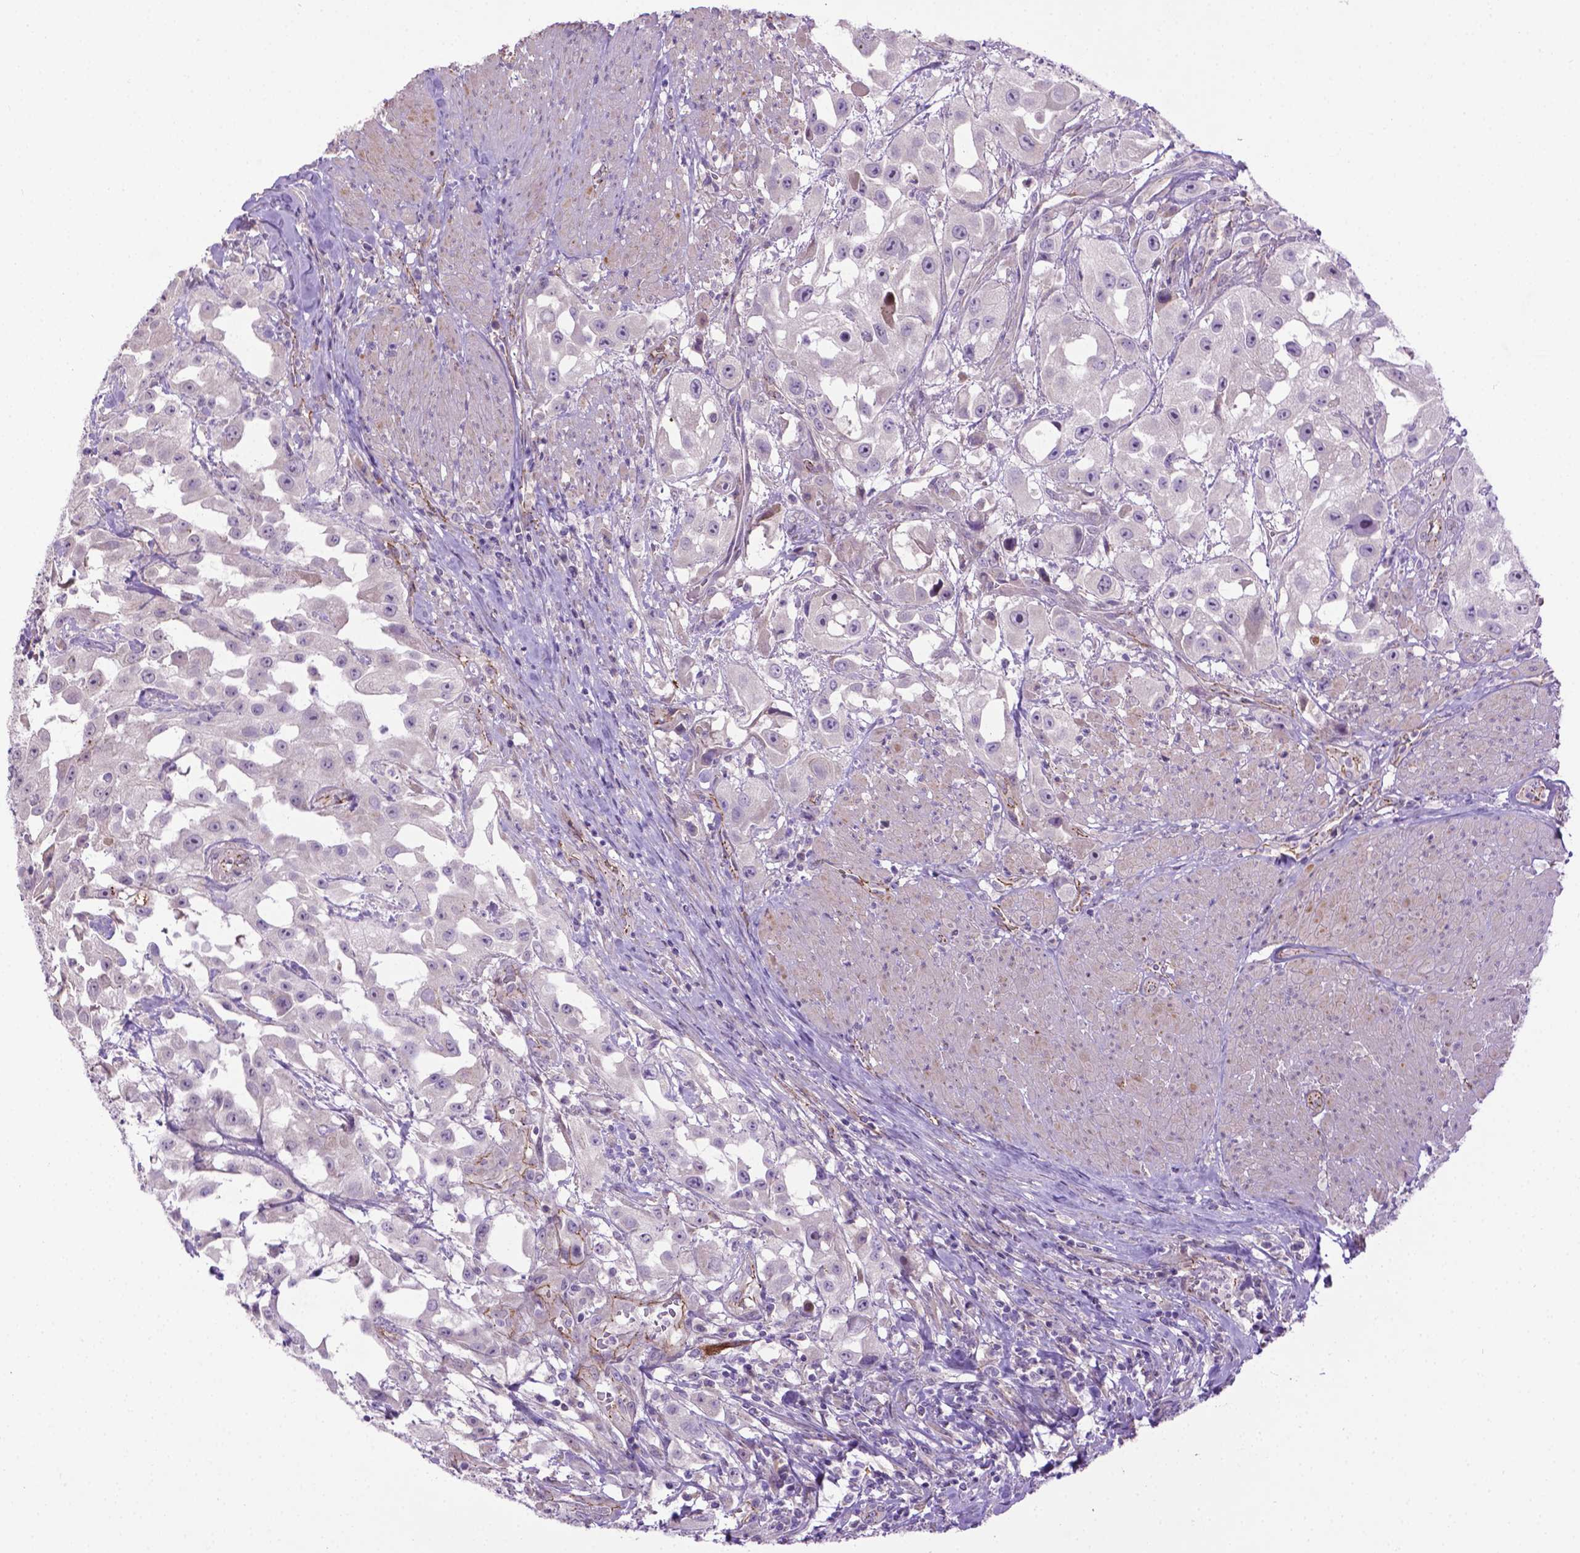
{"staining": {"intensity": "negative", "quantity": "none", "location": "none"}, "tissue": "urothelial cancer", "cell_type": "Tumor cells", "image_type": "cancer", "snomed": [{"axis": "morphology", "description": "Urothelial carcinoma, High grade"}, {"axis": "topography", "description": "Urinary bladder"}], "caption": "Tumor cells show no significant expression in urothelial carcinoma (high-grade).", "gene": "CCER2", "patient": {"sex": "male", "age": 79}}